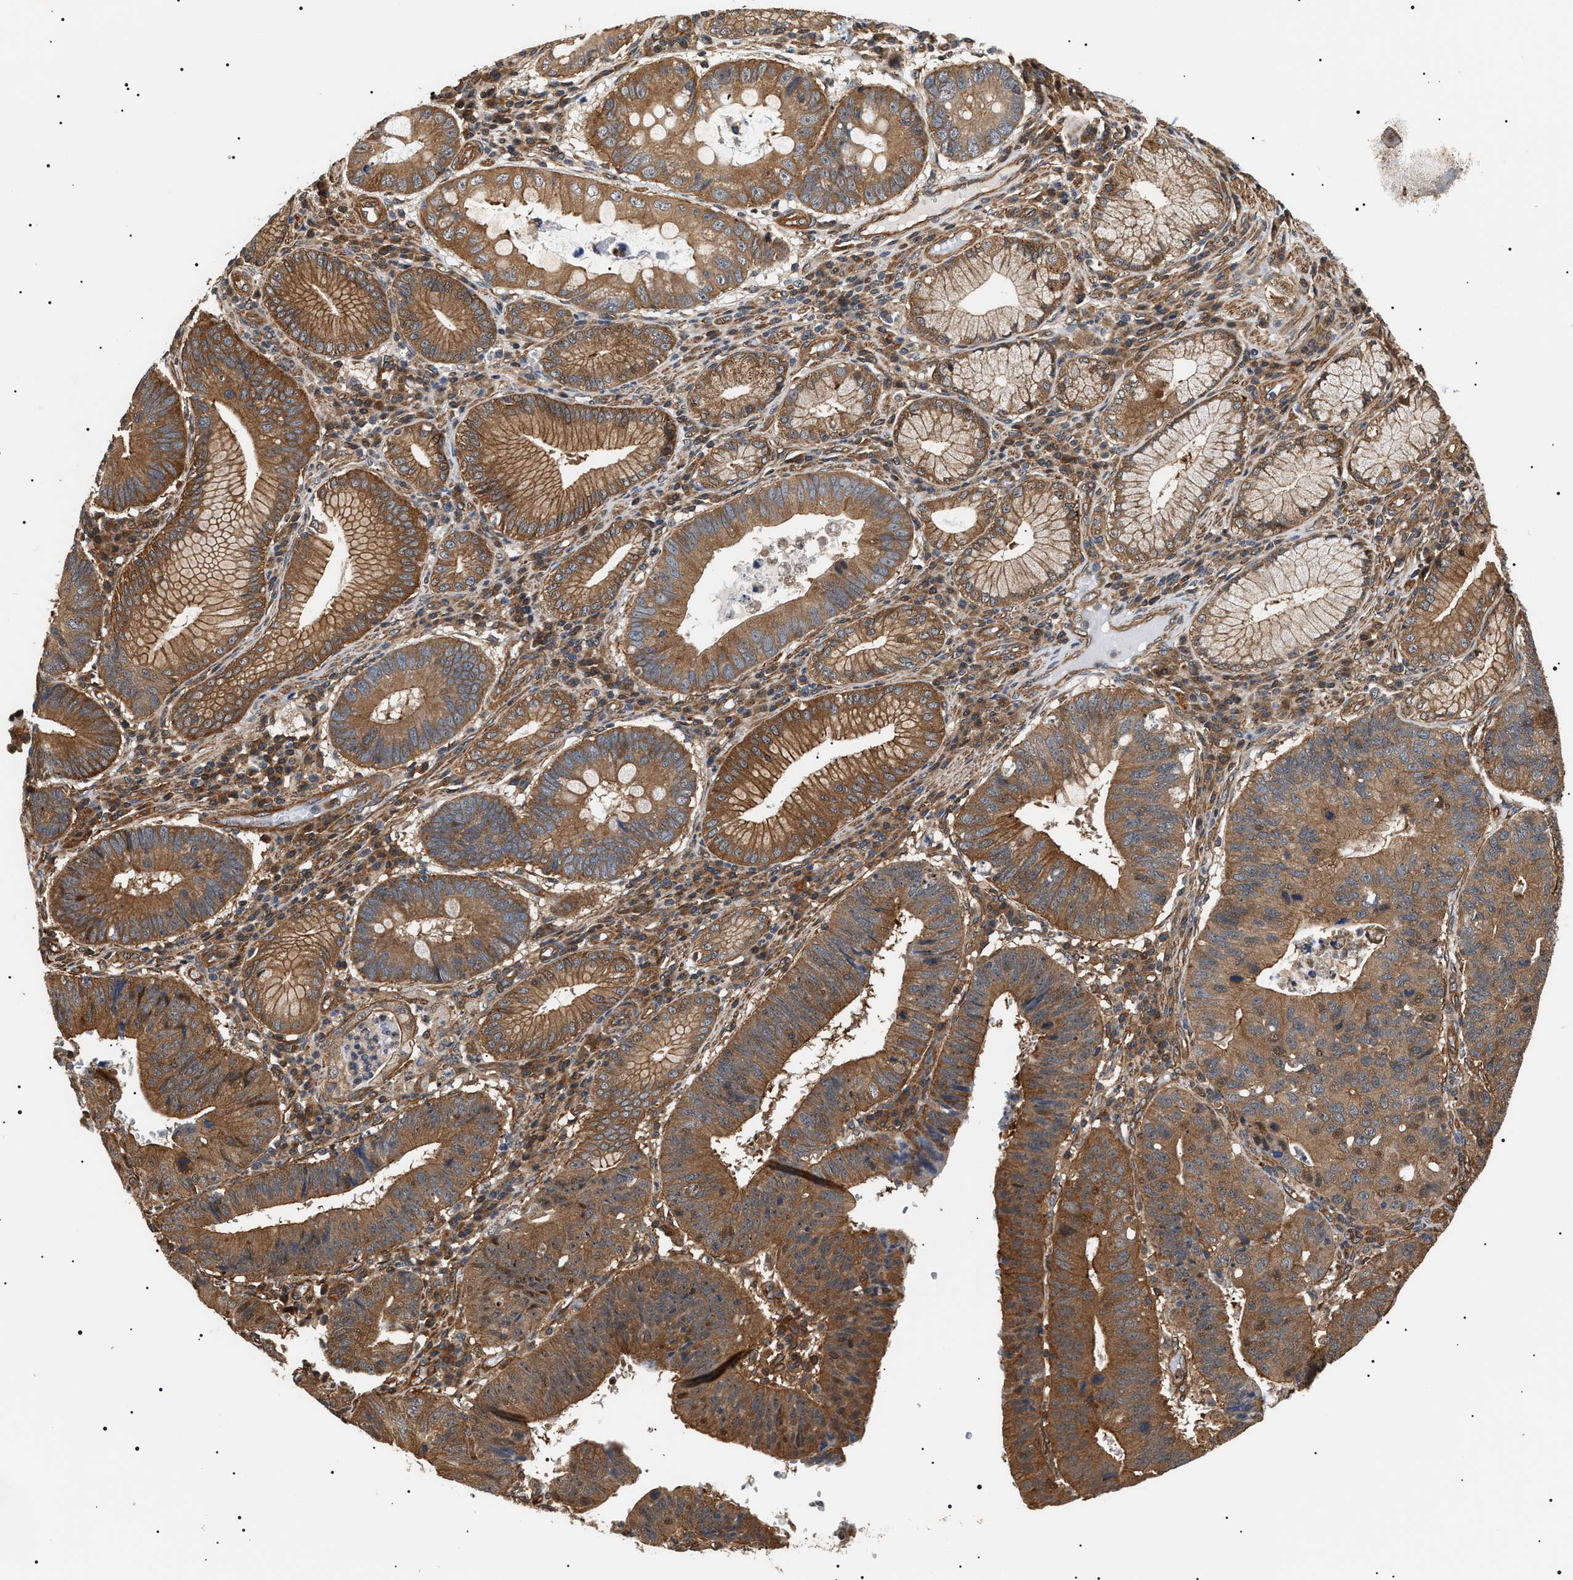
{"staining": {"intensity": "moderate", "quantity": ">75%", "location": "cytoplasmic/membranous"}, "tissue": "stomach cancer", "cell_type": "Tumor cells", "image_type": "cancer", "snomed": [{"axis": "morphology", "description": "Adenocarcinoma, NOS"}, {"axis": "topography", "description": "Stomach"}], "caption": "Stomach cancer (adenocarcinoma) stained for a protein reveals moderate cytoplasmic/membranous positivity in tumor cells. (IHC, brightfield microscopy, high magnification).", "gene": "SH3GLB2", "patient": {"sex": "male", "age": 59}}